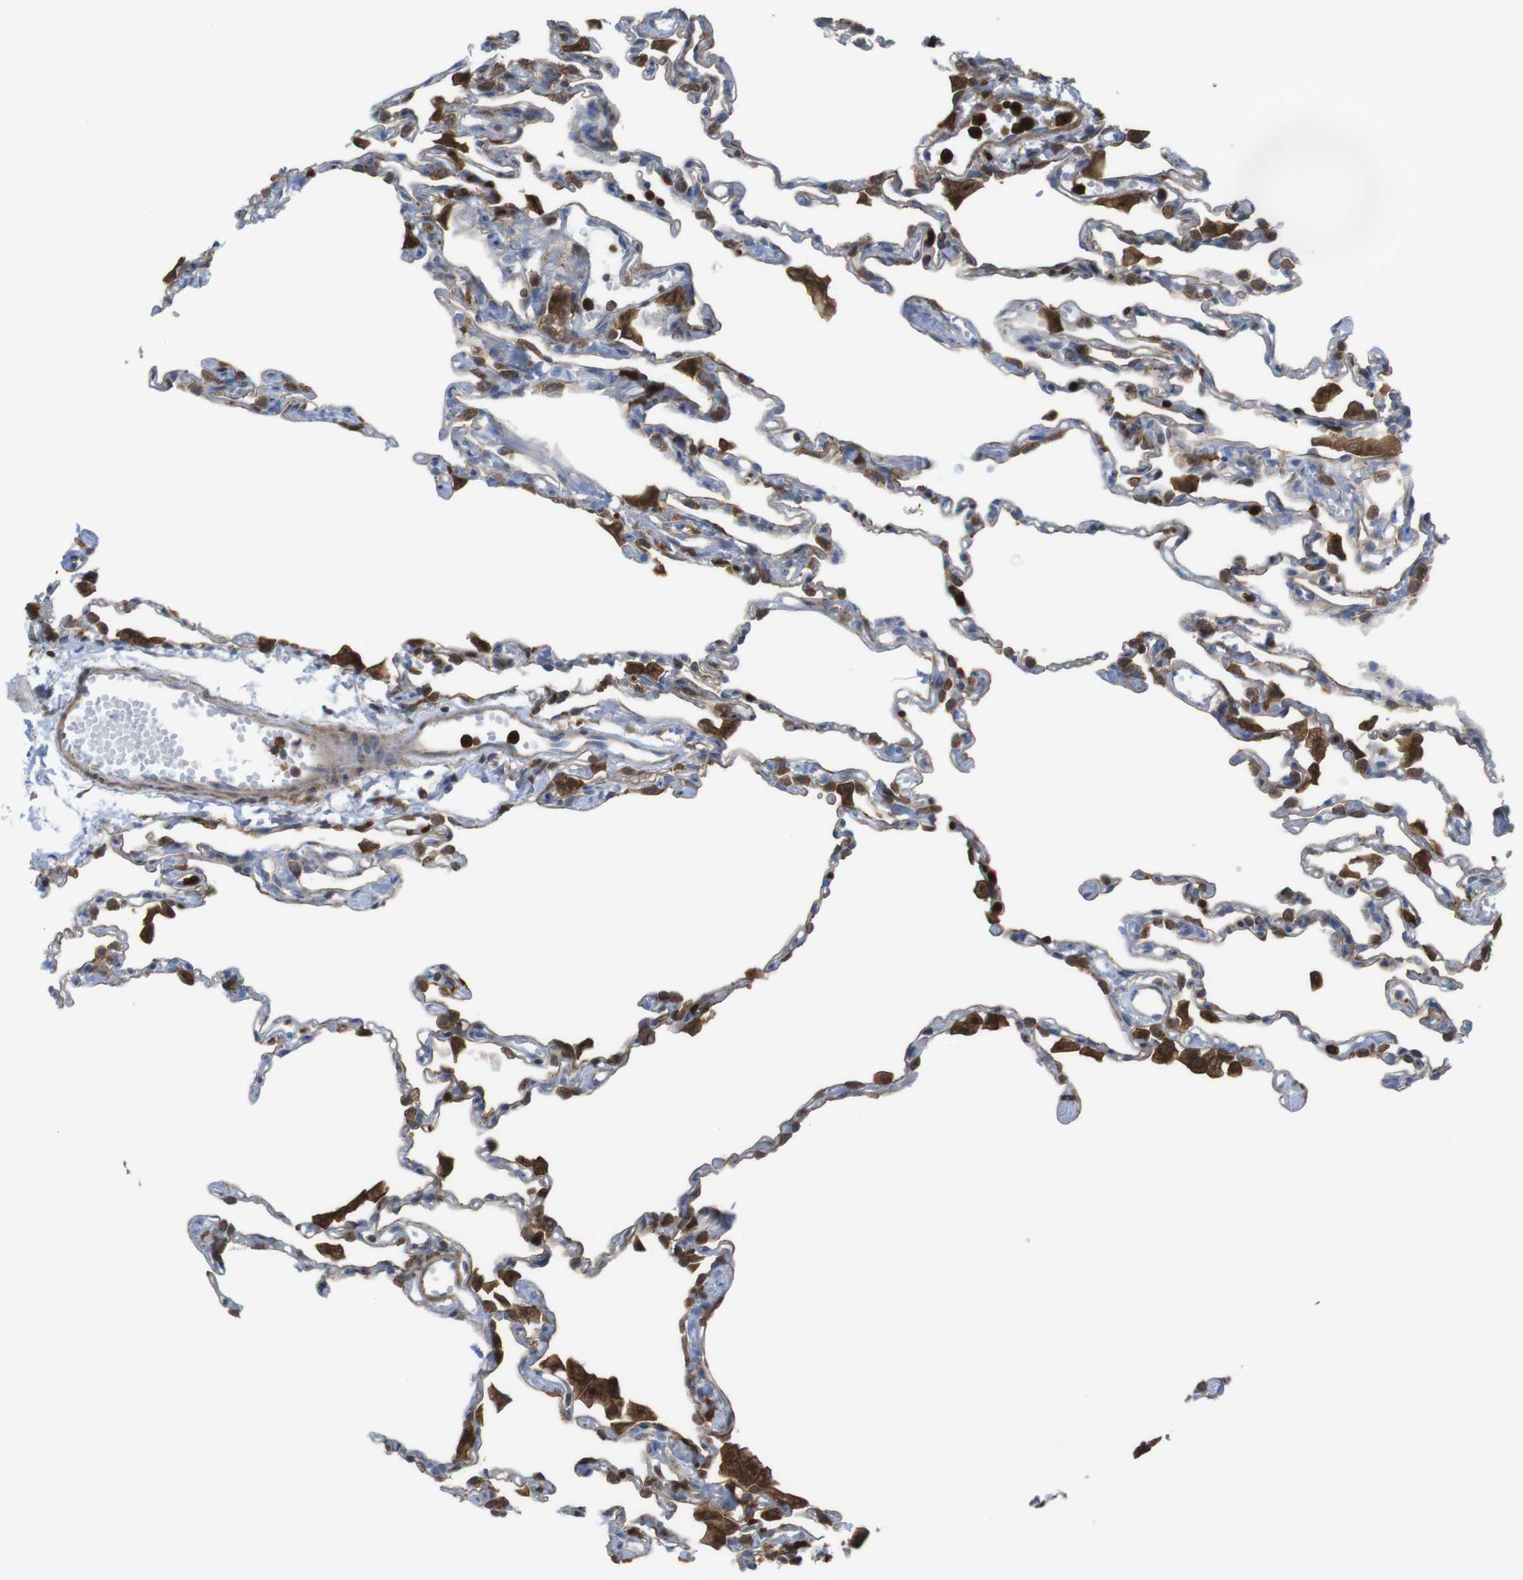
{"staining": {"intensity": "moderate", "quantity": "<25%", "location": "cytoplasmic/membranous"}, "tissue": "lung", "cell_type": "Alveolar cells", "image_type": "normal", "snomed": [{"axis": "morphology", "description": "Normal tissue, NOS"}, {"axis": "topography", "description": "Lung"}], "caption": "Brown immunohistochemical staining in benign lung shows moderate cytoplasmic/membranous staining in about <25% of alveolar cells. (DAB (3,3'-diaminobenzidine) IHC with brightfield microscopy, high magnification).", "gene": "PRKCD", "patient": {"sex": "female", "age": 49}}